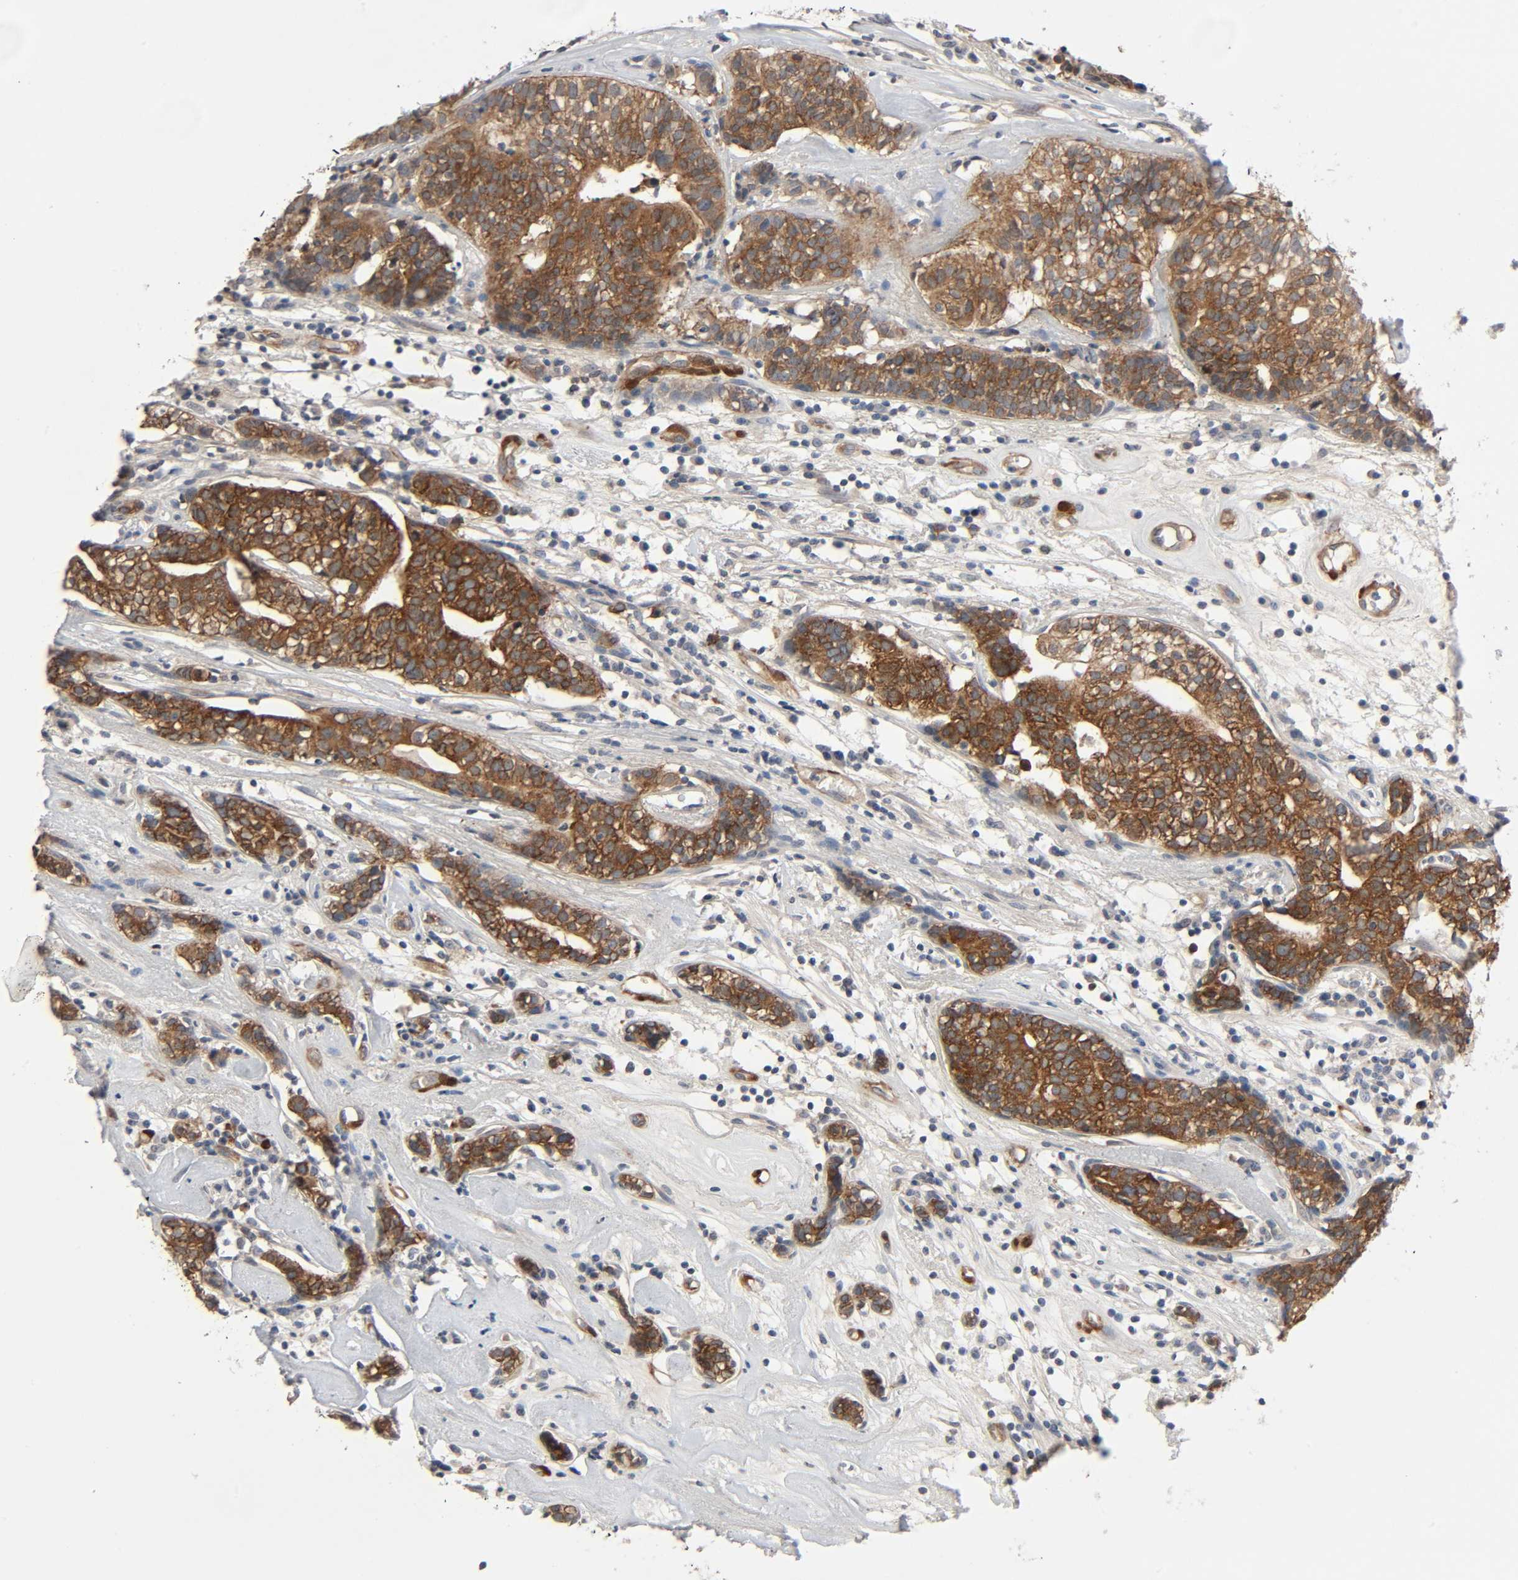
{"staining": {"intensity": "strong", "quantity": "25%-75%", "location": "cytoplasmic/membranous"}, "tissue": "head and neck cancer", "cell_type": "Tumor cells", "image_type": "cancer", "snomed": [{"axis": "morphology", "description": "Adenocarcinoma, NOS"}, {"axis": "topography", "description": "Salivary gland"}, {"axis": "topography", "description": "Head-Neck"}], "caption": "A photomicrograph of human head and neck adenocarcinoma stained for a protein demonstrates strong cytoplasmic/membranous brown staining in tumor cells.", "gene": "PTK2", "patient": {"sex": "female", "age": 65}}